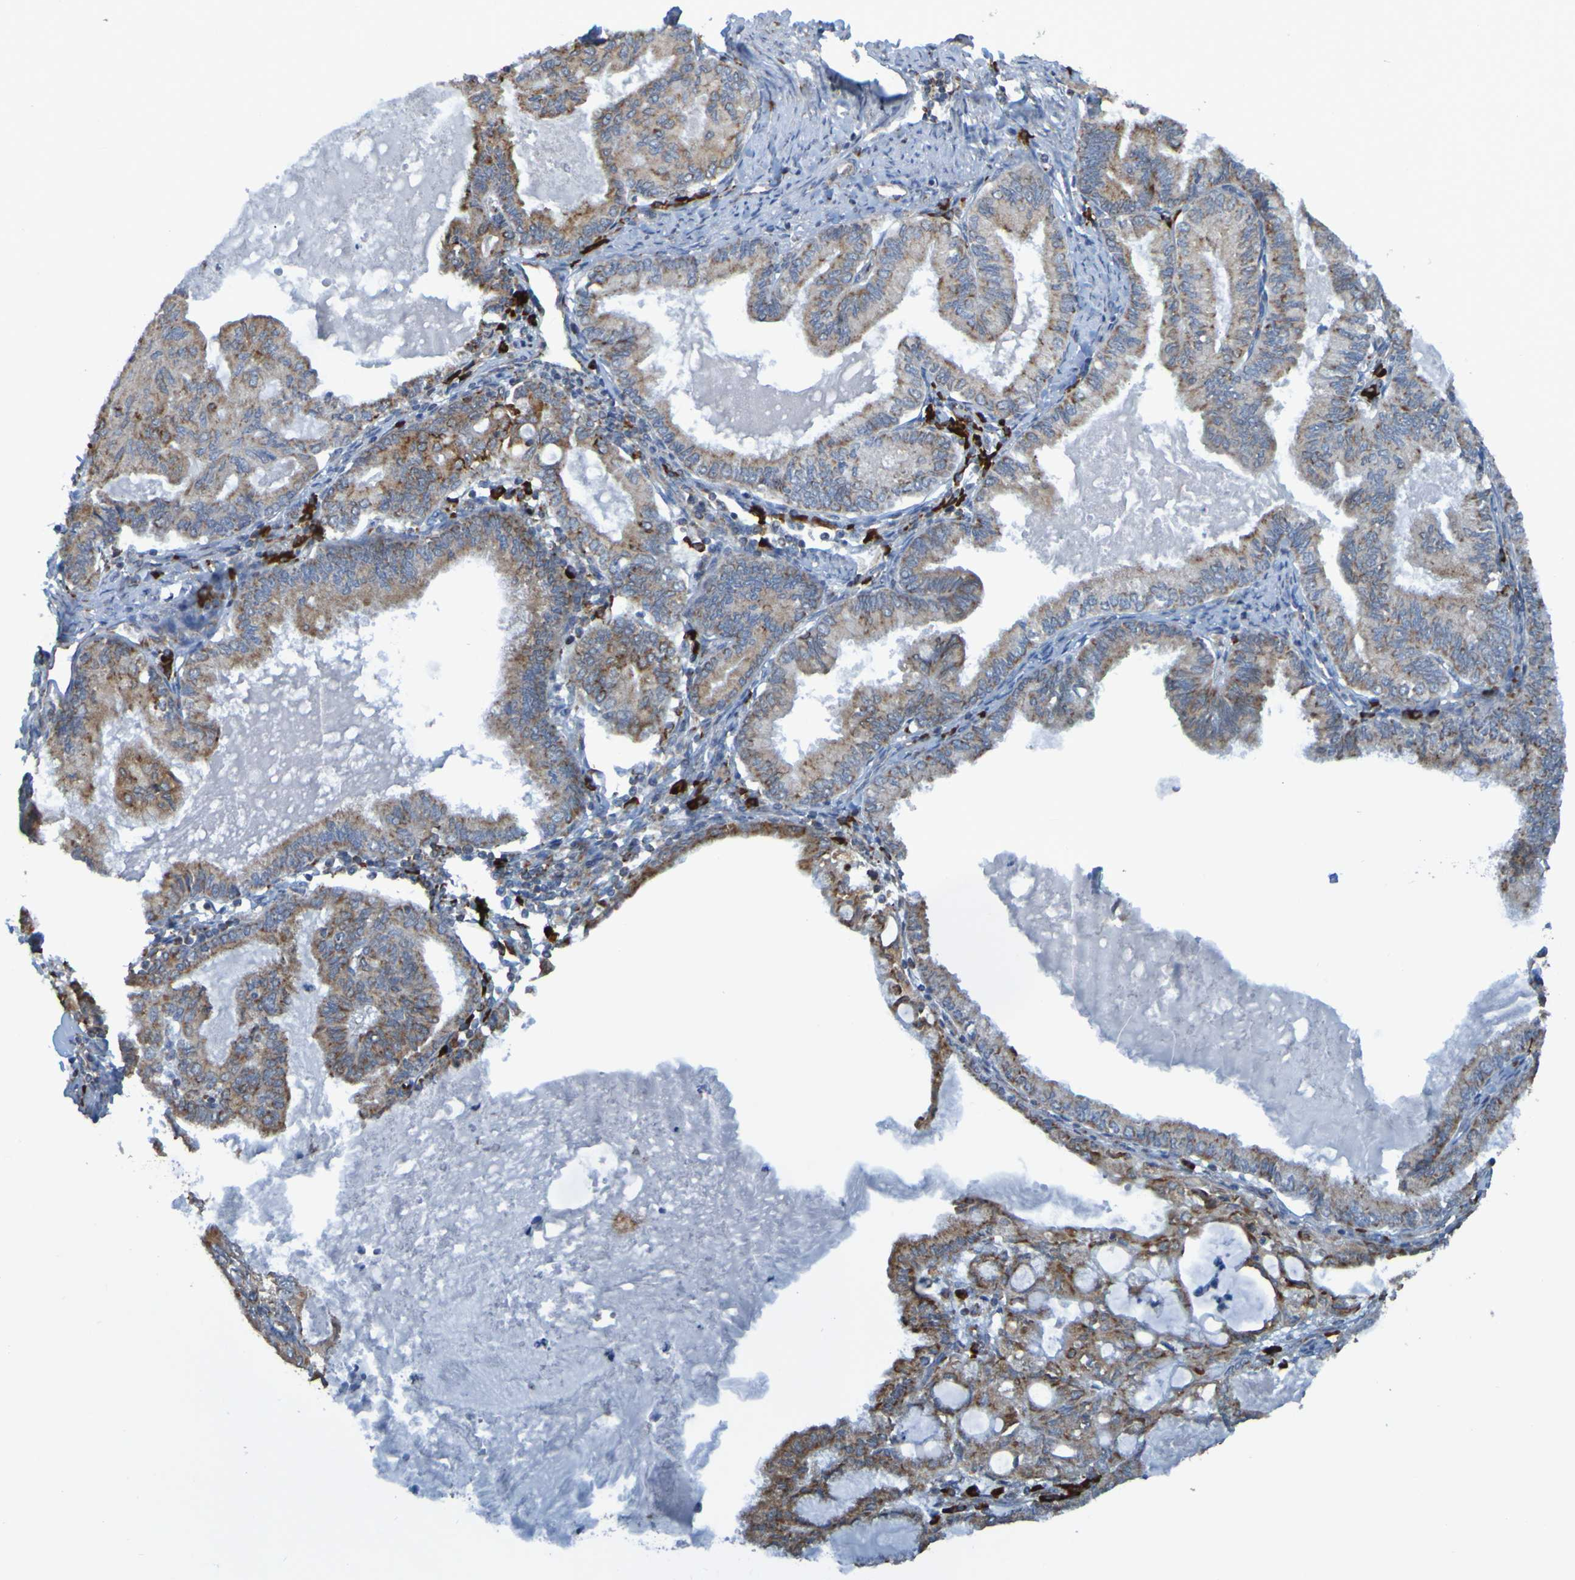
{"staining": {"intensity": "weak", "quantity": ">75%", "location": "cytoplasmic/membranous"}, "tissue": "endometrial cancer", "cell_type": "Tumor cells", "image_type": "cancer", "snomed": [{"axis": "morphology", "description": "Adenocarcinoma, NOS"}, {"axis": "topography", "description": "Endometrium"}], "caption": "Protein staining exhibits weak cytoplasmic/membranous staining in about >75% of tumor cells in endometrial cancer (adenocarcinoma). (DAB (3,3'-diaminobenzidine) = brown stain, brightfield microscopy at high magnification).", "gene": "SSR1", "patient": {"sex": "female", "age": 86}}